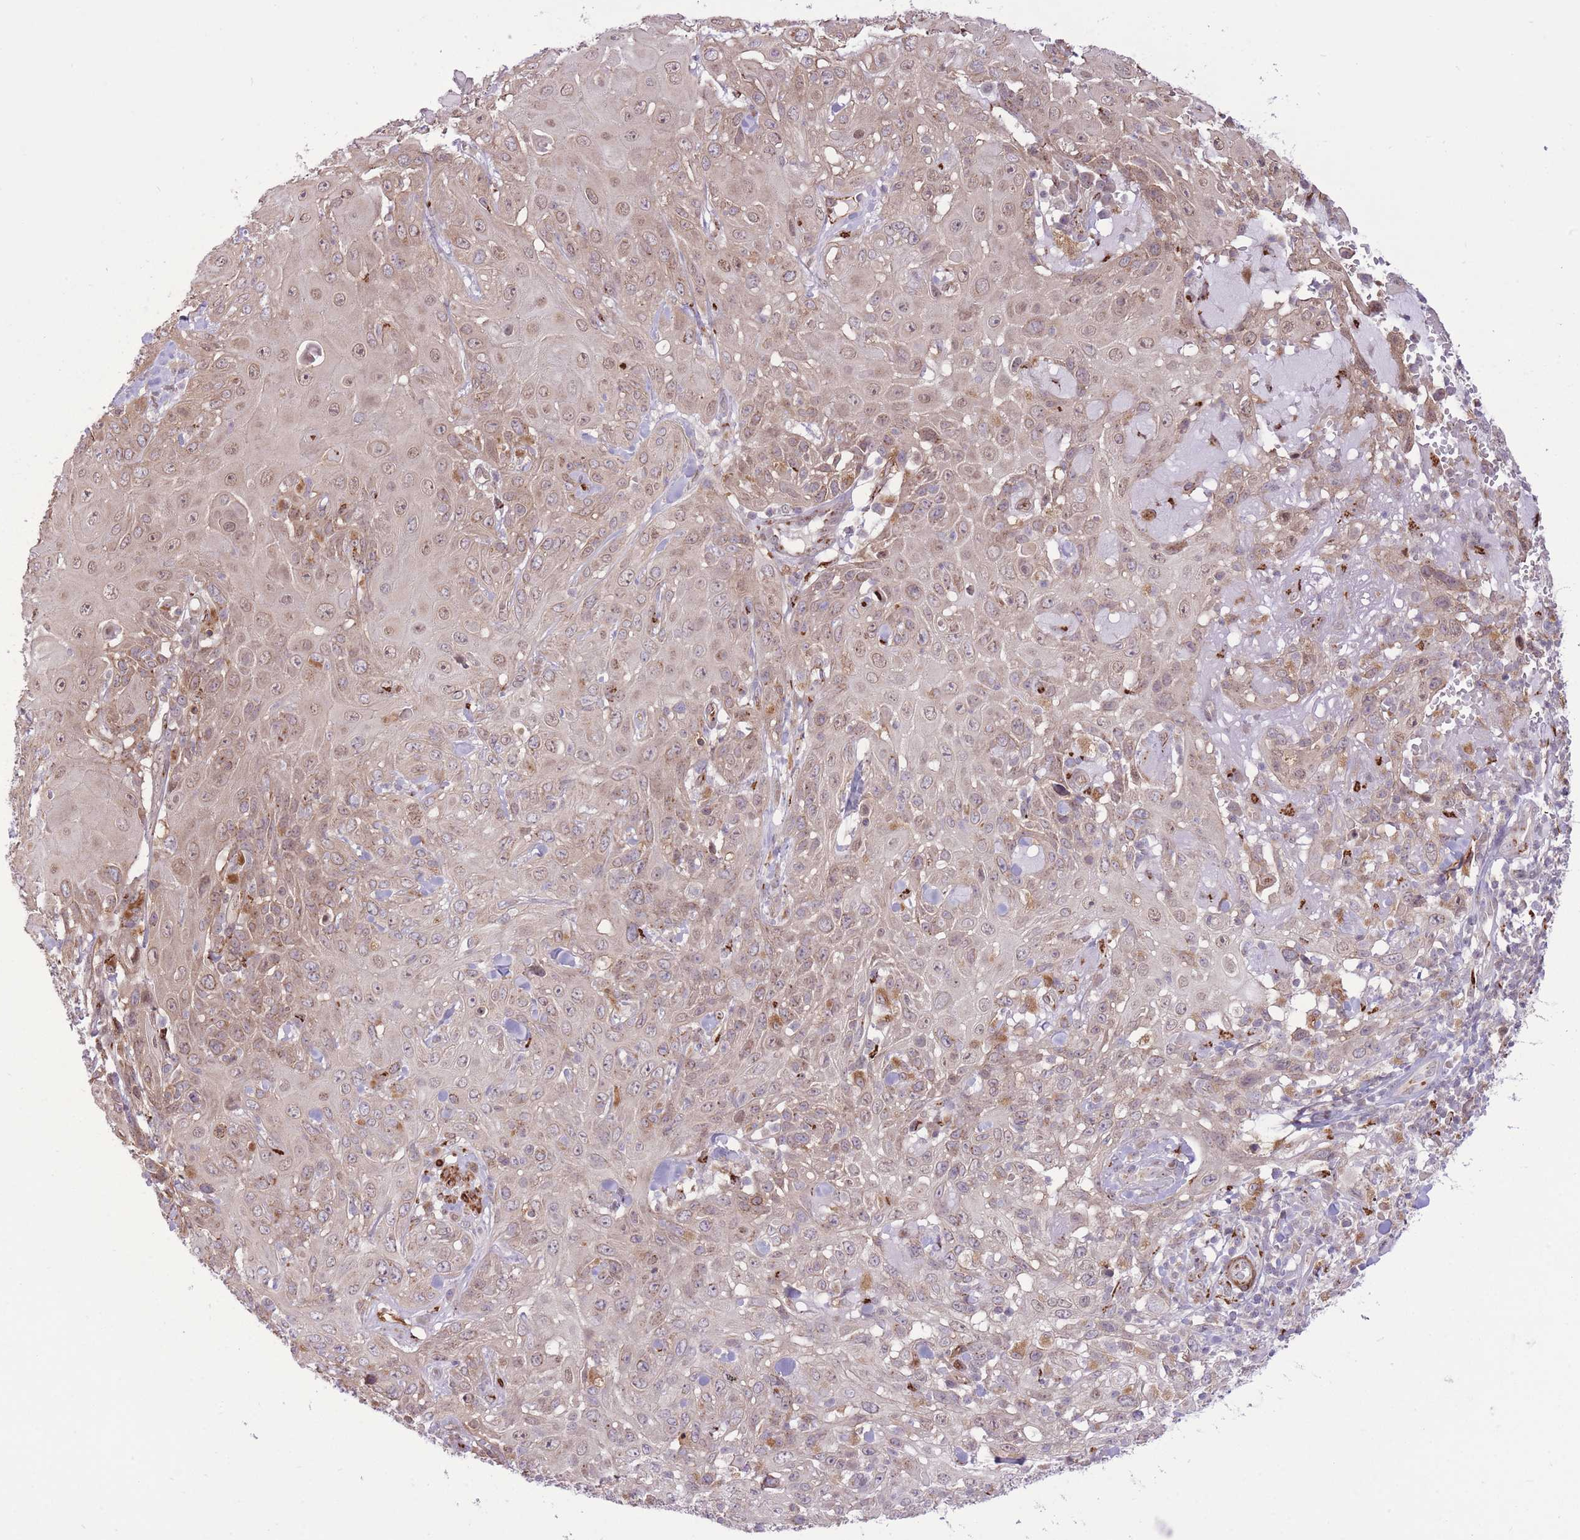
{"staining": {"intensity": "weak", "quantity": "25%-75%", "location": "cytoplasmic/membranous,nuclear"}, "tissue": "skin cancer", "cell_type": "Tumor cells", "image_type": "cancer", "snomed": [{"axis": "morphology", "description": "Normal tissue, NOS"}, {"axis": "morphology", "description": "Squamous cell carcinoma, NOS"}, {"axis": "topography", "description": "Skin"}, {"axis": "topography", "description": "Cartilage tissue"}], "caption": "Tumor cells demonstrate weak cytoplasmic/membranous and nuclear positivity in approximately 25%-75% of cells in squamous cell carcinoma (skin).", "gene": "ZBED5", "patient": {"sex": "female", "age": 79}}